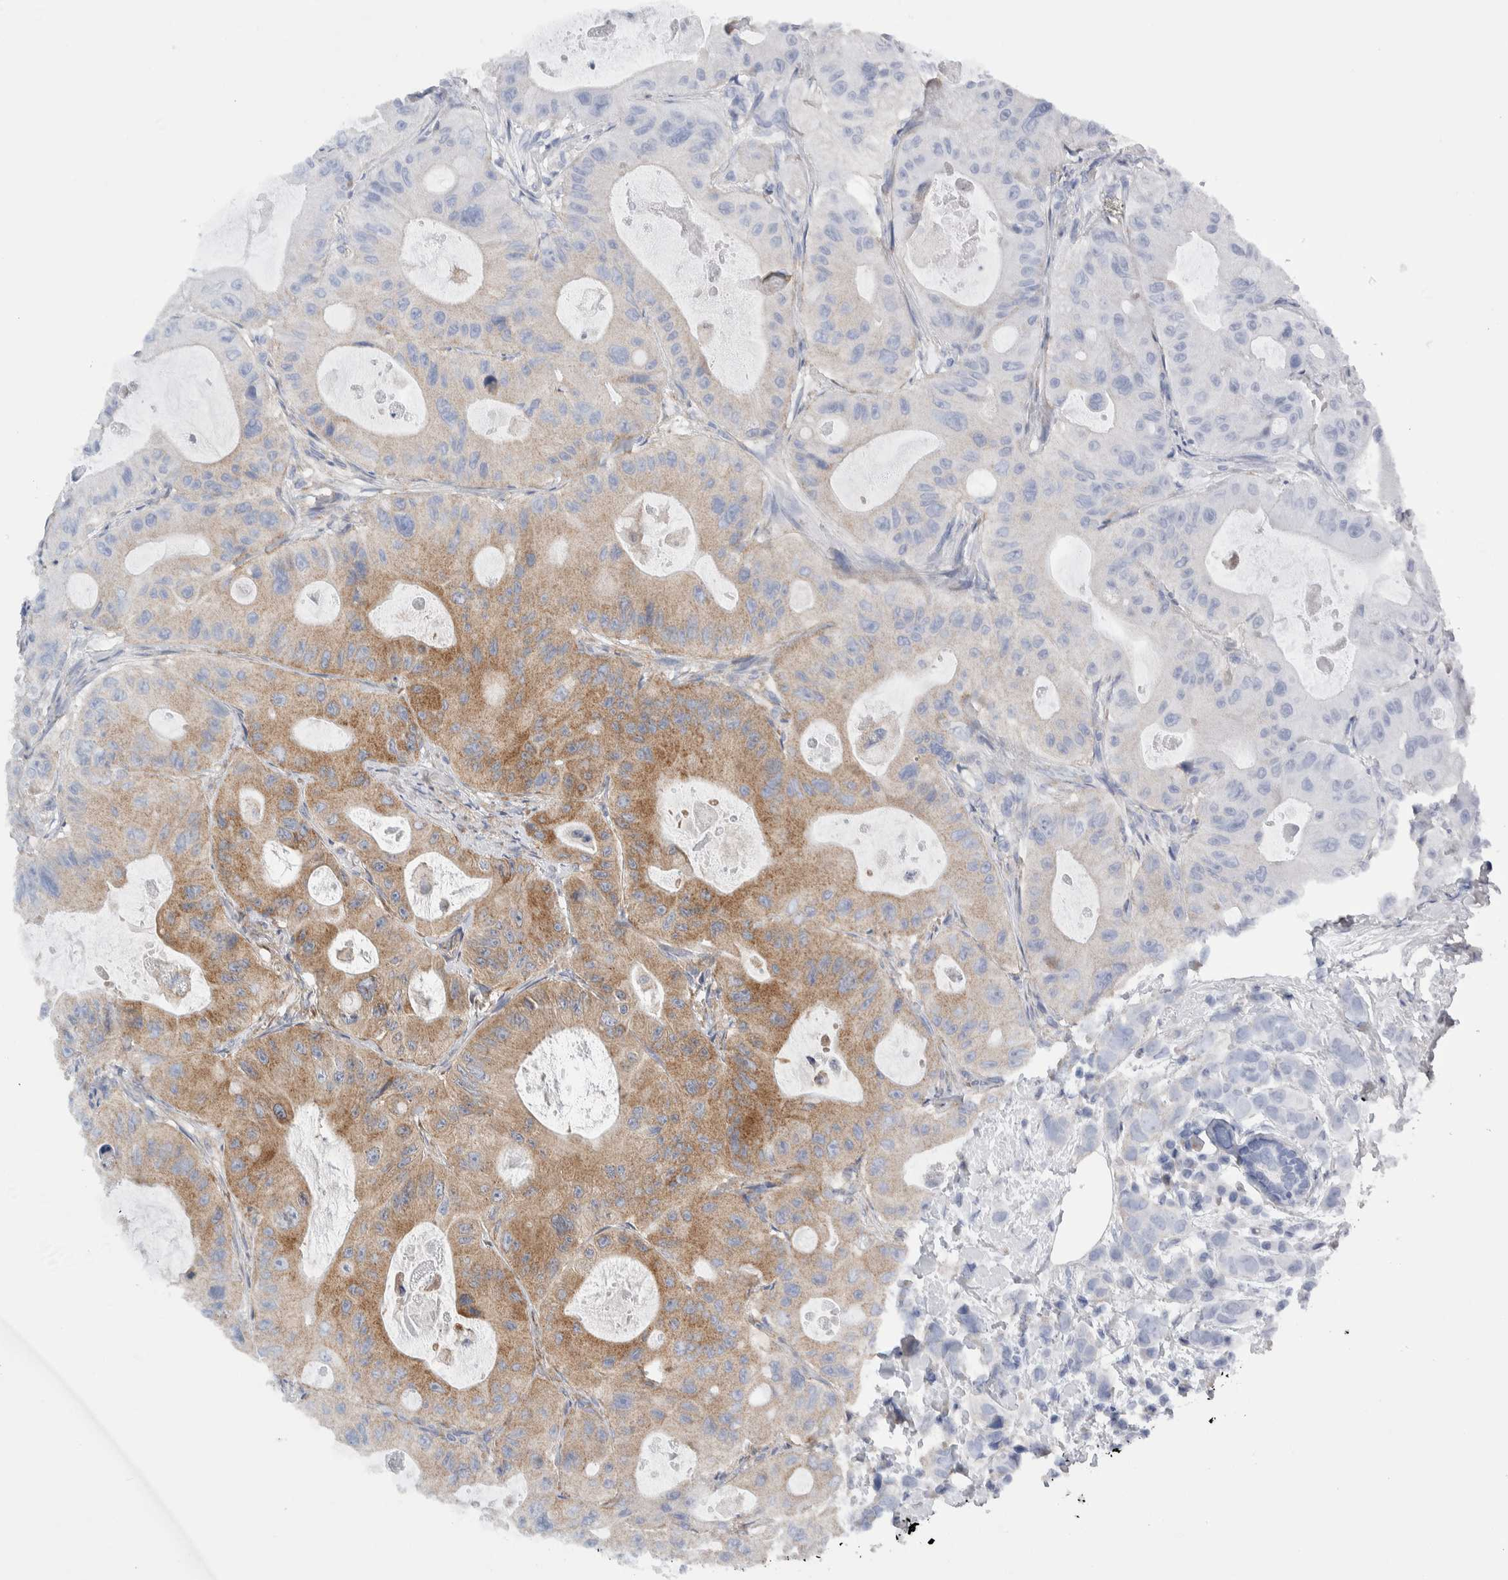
{"staining": {"intensity": "moderate", "quantity": "25%-75%", "location": "cytoplasmic/membranous"}, "tissue": "colorectal cancer", "cell_type": "Tumor cells", "image_type": "cancer", "snomed": [{"axis": "morphology", "description": "Adenocarcinoma, NOS"}, {"axis": "topography", "description": "Colon"}], "caption": "Immunohistochemistry (IHC) of colorectal cancer (adenocarcinoma) shows medium levels of moderate cytoplasmic/membranous positivity in about 25%-75% of tumor cells.", "gene": "RACK1", "patient": {"sex": "female", "age": 46}}